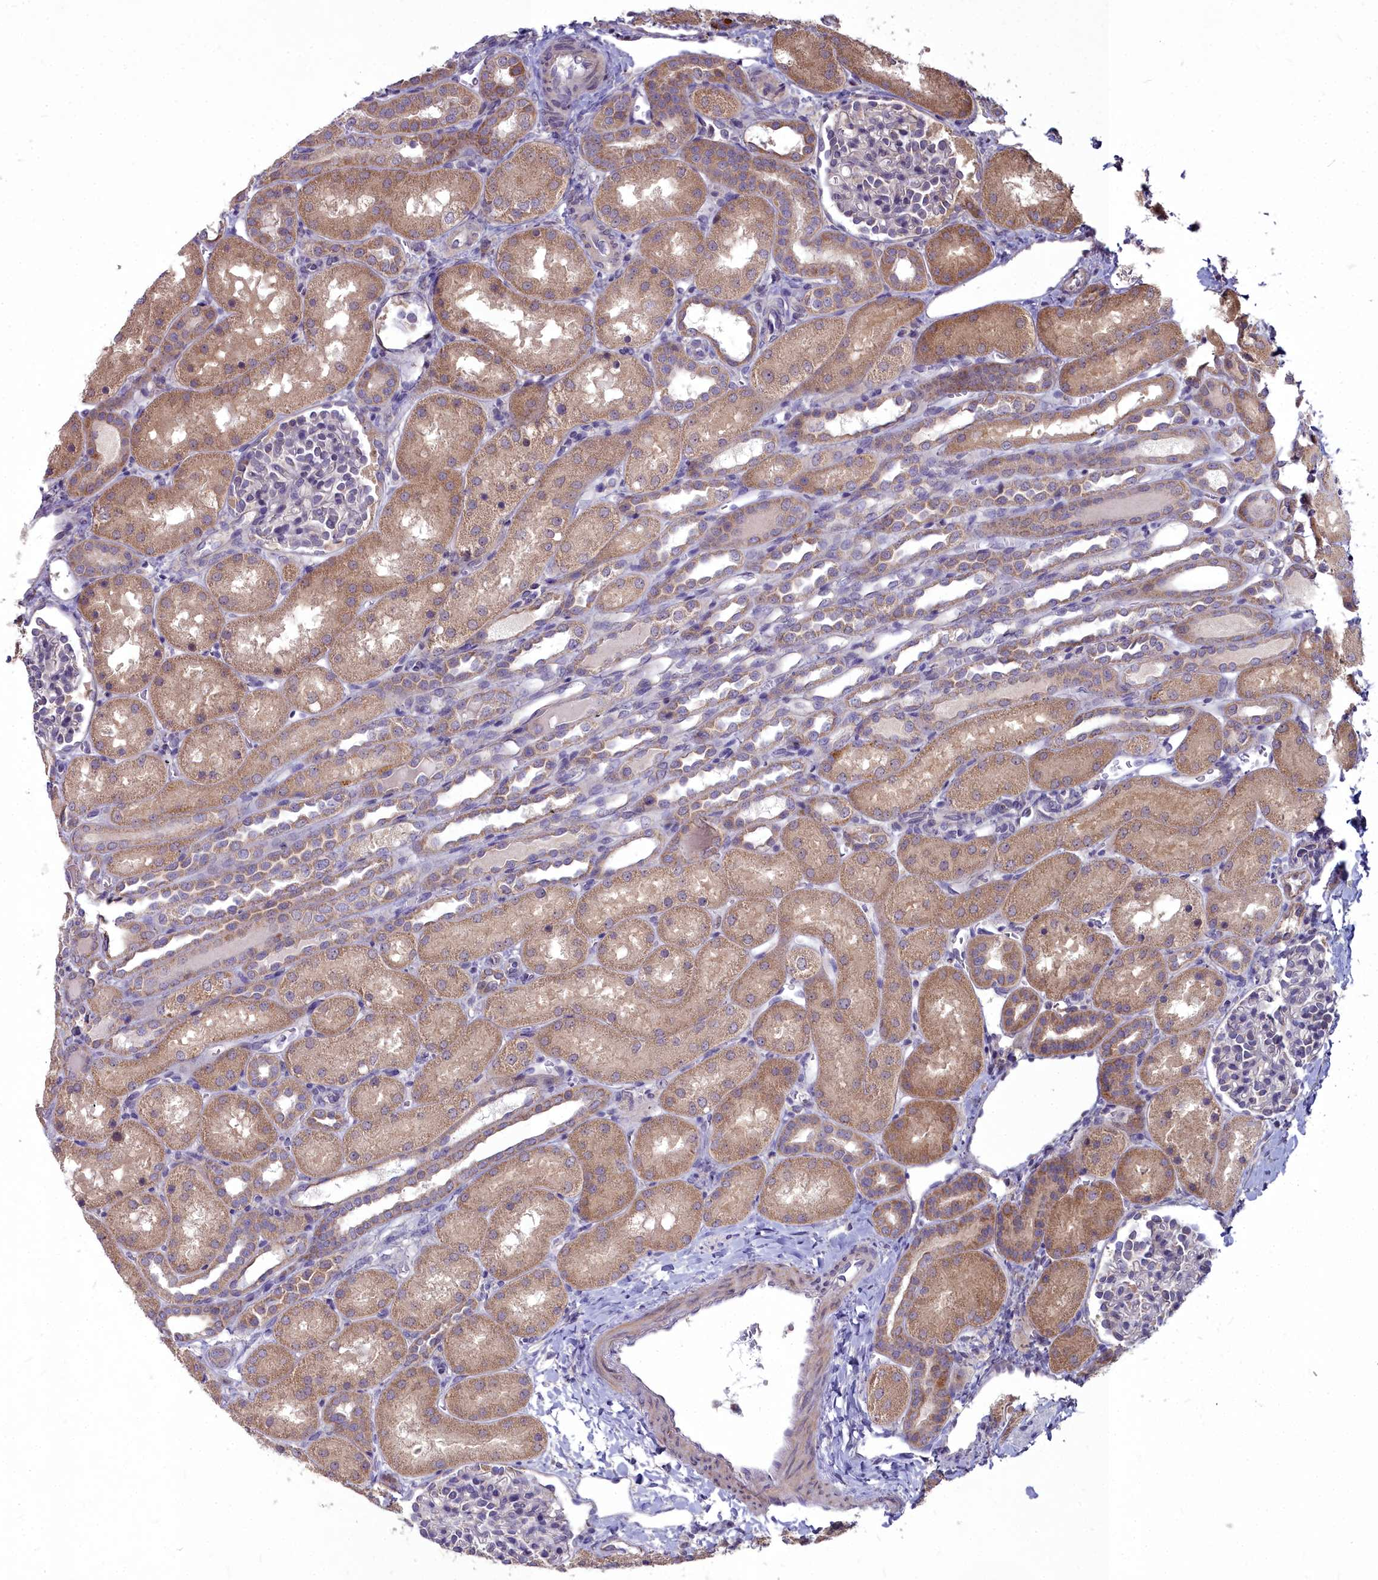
{"staining": {"intensity": "negative", "quantity": "none", "location": "none"}, "tissue": "kidney", "cell_type": "Cells in glomeruli", "image_type": "normal", "snomed": [{"axis": "morphology", "description": "Normal tissue, NOS"}, {"axis": "topography", "description": "Kidney"}], "caption": "This is an IHC histopathology image of normal human kidney. There is no expression in cells in glomeruli.", "gene": "MICU2", "patient": {"sex": "male", "age": 1}}